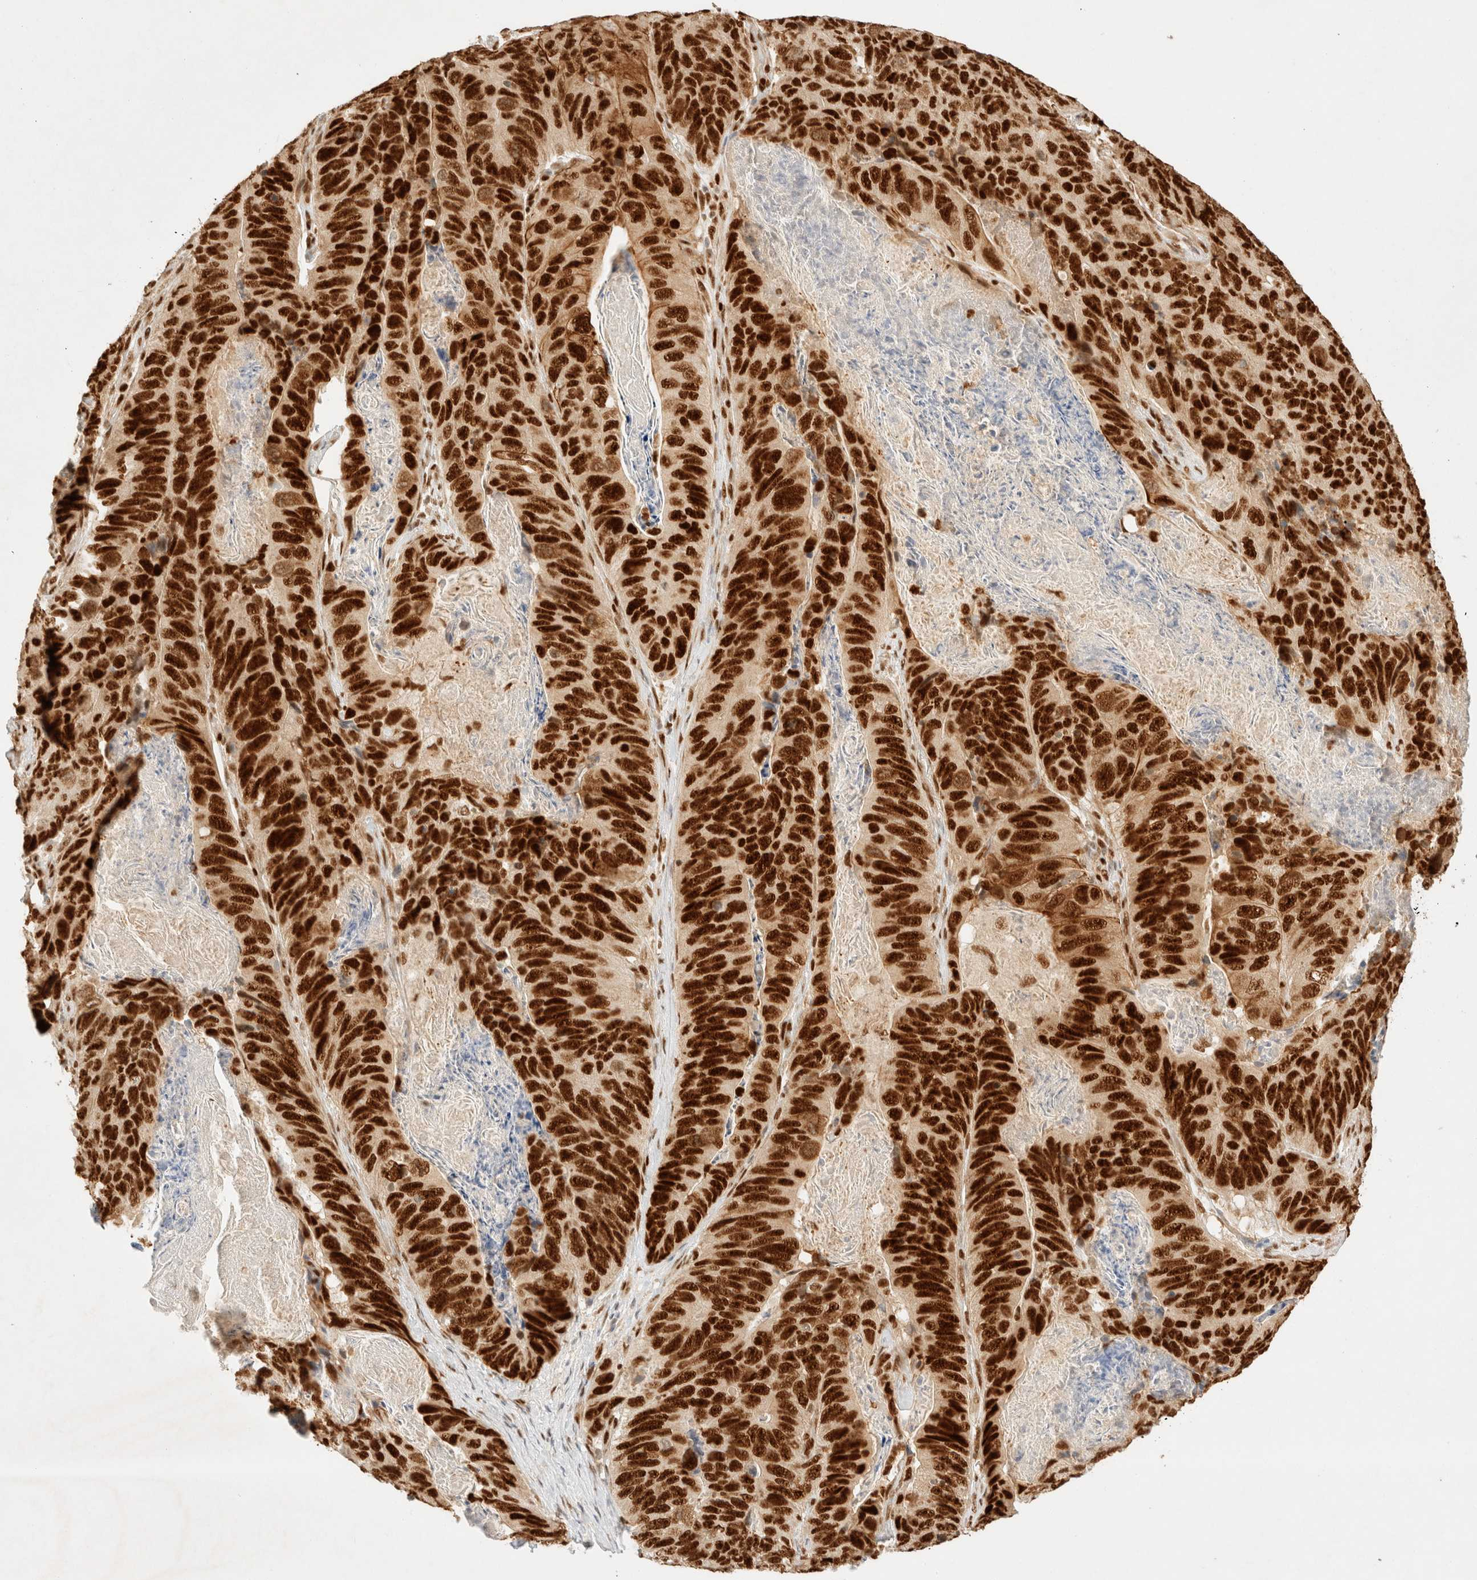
{"staining": {"intensity": "strong", "quantity": ">75%", "location": "nuclear"}, "tissue": "stomach cancer", "cell_type": "Tumor cells", "image_type": "cancer", "snomed": [{"axis": "morphology", "description": "Normal tissue, NOS"}, {"axis": "morphology", "description": "Adenocarcinoma, NOS"}, {"axis": "topography", "description": "Stomach"}], "caption": "Human stomach cancer (adenocarcinoma) stained with a brown dye exhibits strong nuclear positive staining in approximately >75% of tumor cells.", "gene": "ZNF768", "patient": {"sex": "female", "age": 89}}